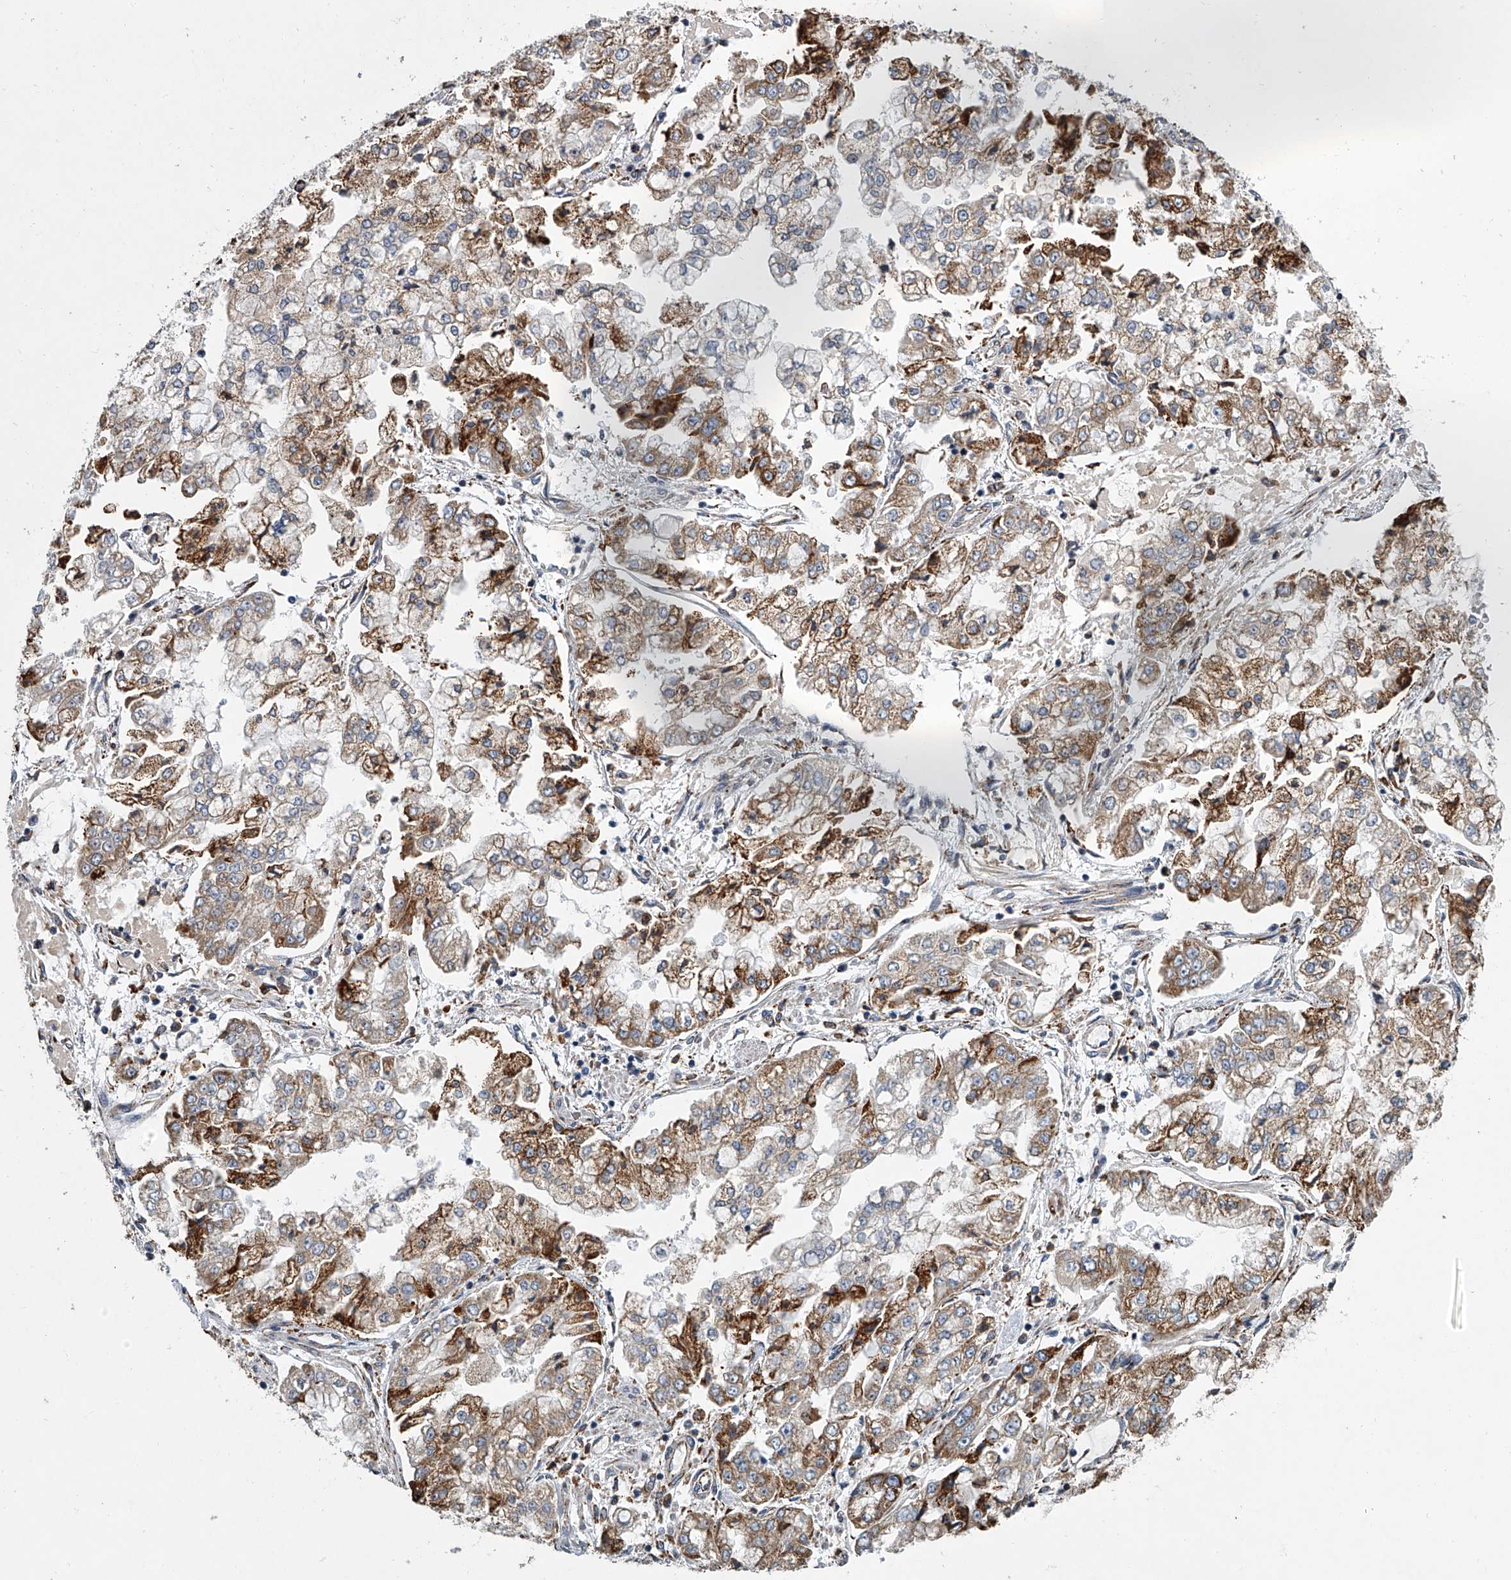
{"staining": {"intensity": "moderate", "quantity": ">75%", "location": "cytoplasmic/membranous"}, "tissue": "stomach cancer", "cell_type": "Tumor cells", "image_type": "cancer", "snomed": [{"axis": "morphology", "description": "Adenocarcinoma, NOS"}, {"axis": "topography", "description": "Stomach"}], "caption": "Protein staining exhibits moderate cytoplasmic/membranous staining in approximately >75% of tumor cells in stomach cancer. (DAB IHC, brown staining for protein, blue staining for nuclei).", "gene": "TMEM63C", "patient": {"sex": "male", "age": 76}}